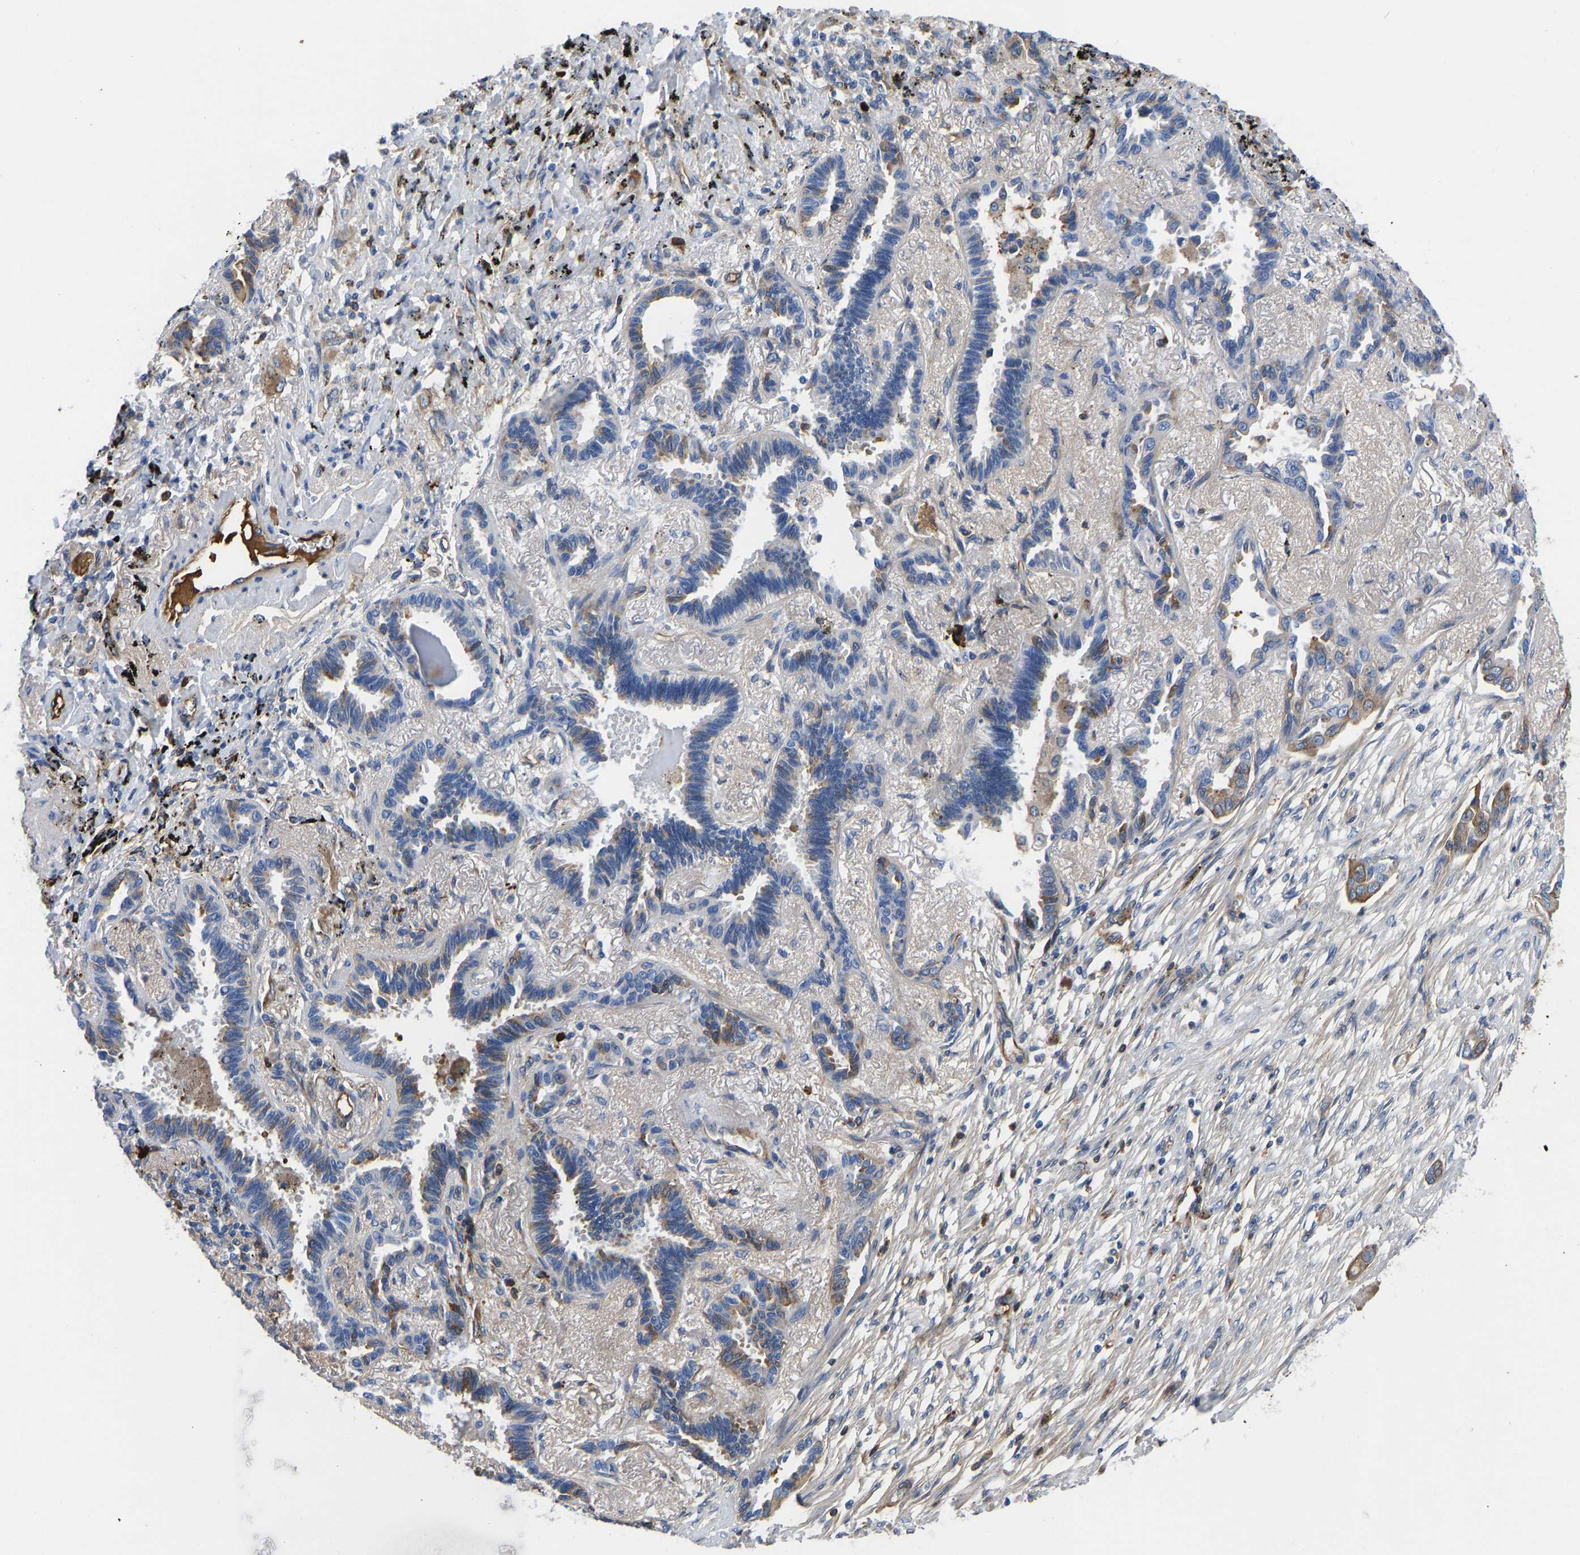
{"staining": {"intensity": "negative", "quantity": "none", "location": "none"}, "tissue": "lung cancer", "cell_type": "Tumor cells", "image_type": "cancer", "snomed": [{"axis": "morphology", "description": "Adenocarcinoma, NOS"}, {"axis": "topography", "description": "Lung"}], "caption": "This is an IHC histopathology image of lung adenocarcinoma. There is no expression in tumor cells.", "gene": "HSPG2", "patient": {"sex": "male", "age": 59}}